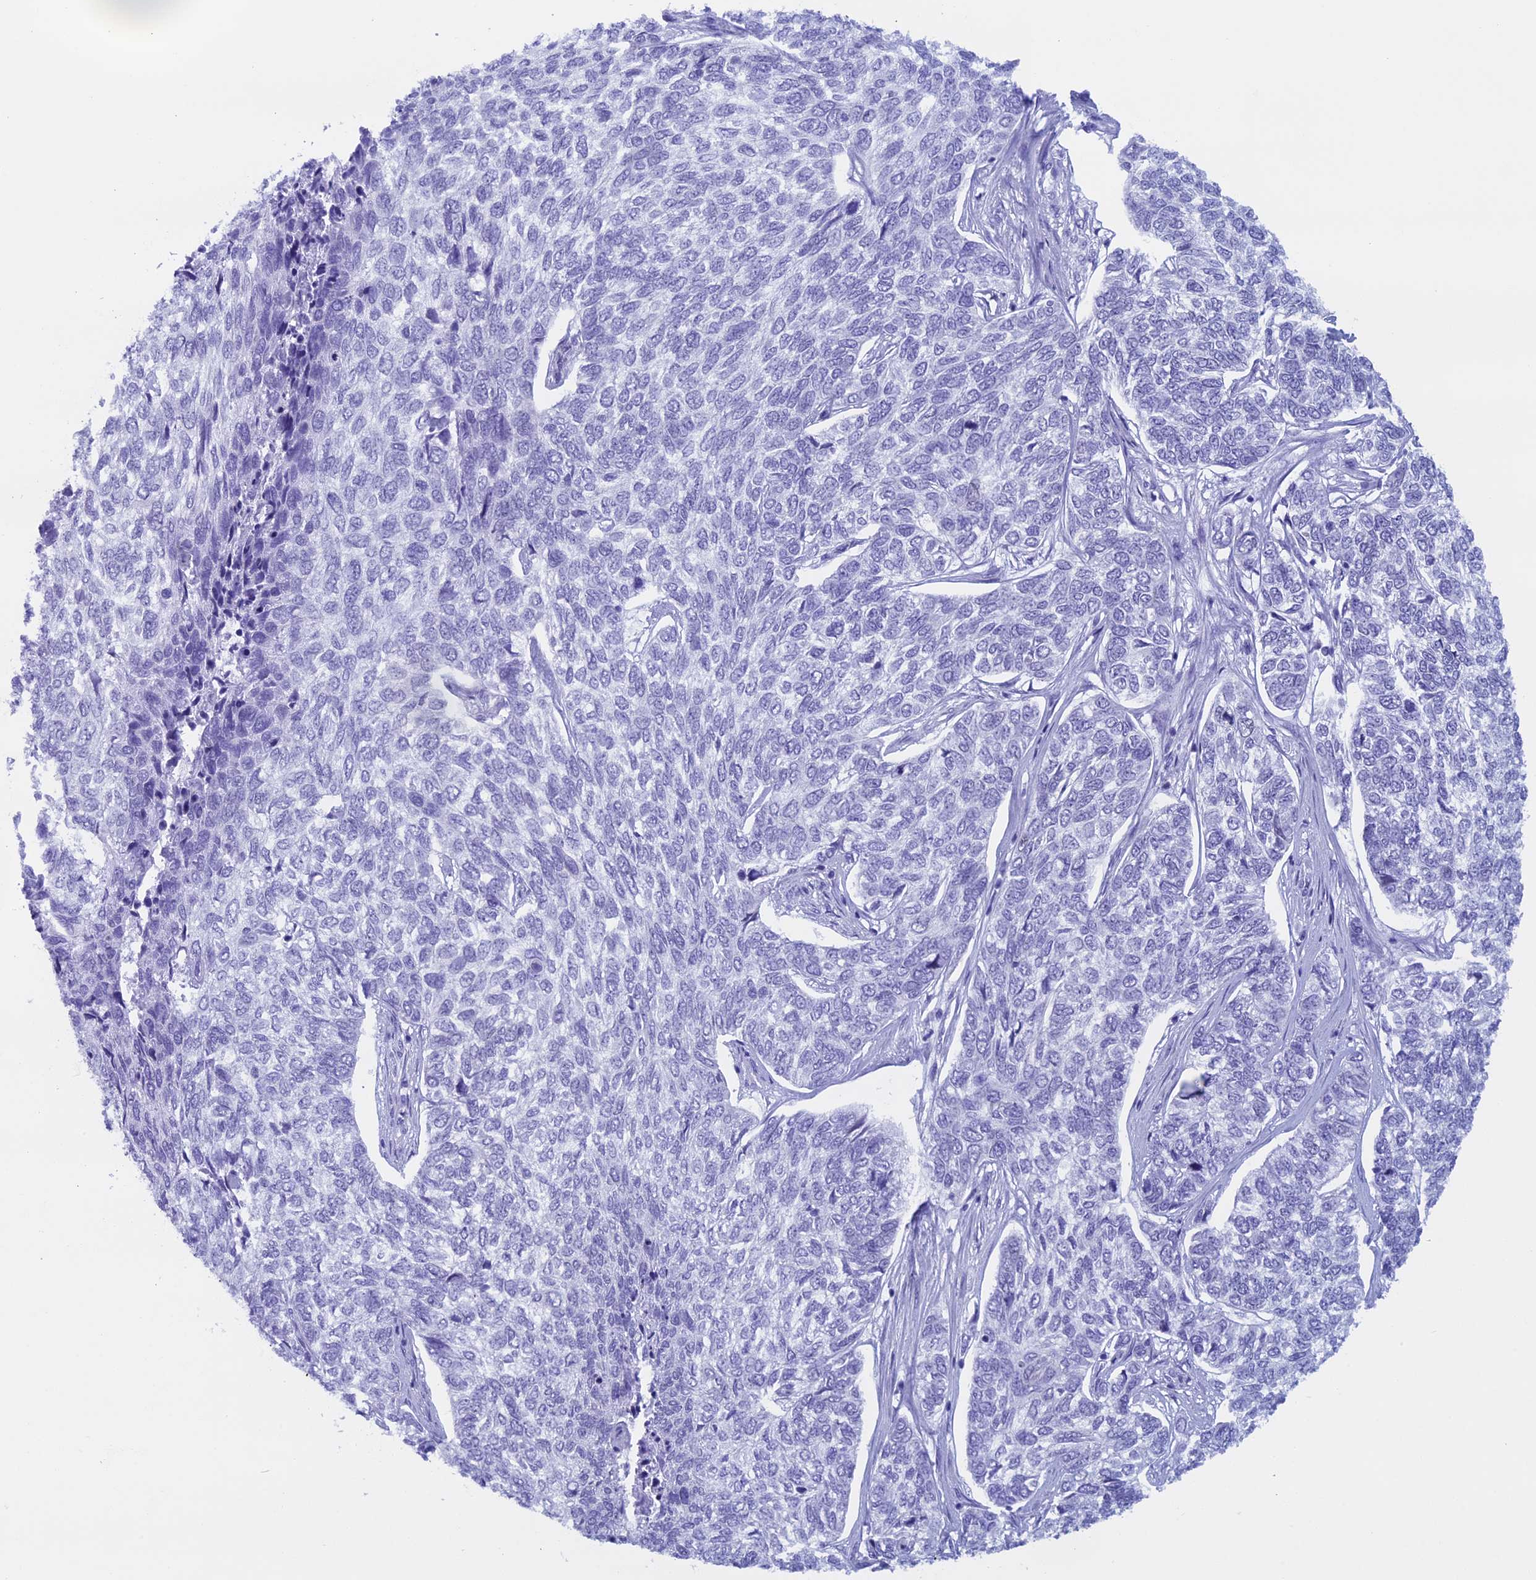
{"staining": {"intensity": "negative", "quantity": "none", "location": "none"}, "tissue": "skin cancer", "cell_type": "Tumor cells", "image_type": "cancer", "snomed": [{"axis": "morphology", "description": "Basal cell carcinoma"}, {"axis": "topography", "description": "Skin"}], "caption": "Immunohistochemistry (IHC) of human skin cancer shows no positivity in tumor cells.", "gene": "FAM169A", "patient": {"sex": "female", "age": 65}}